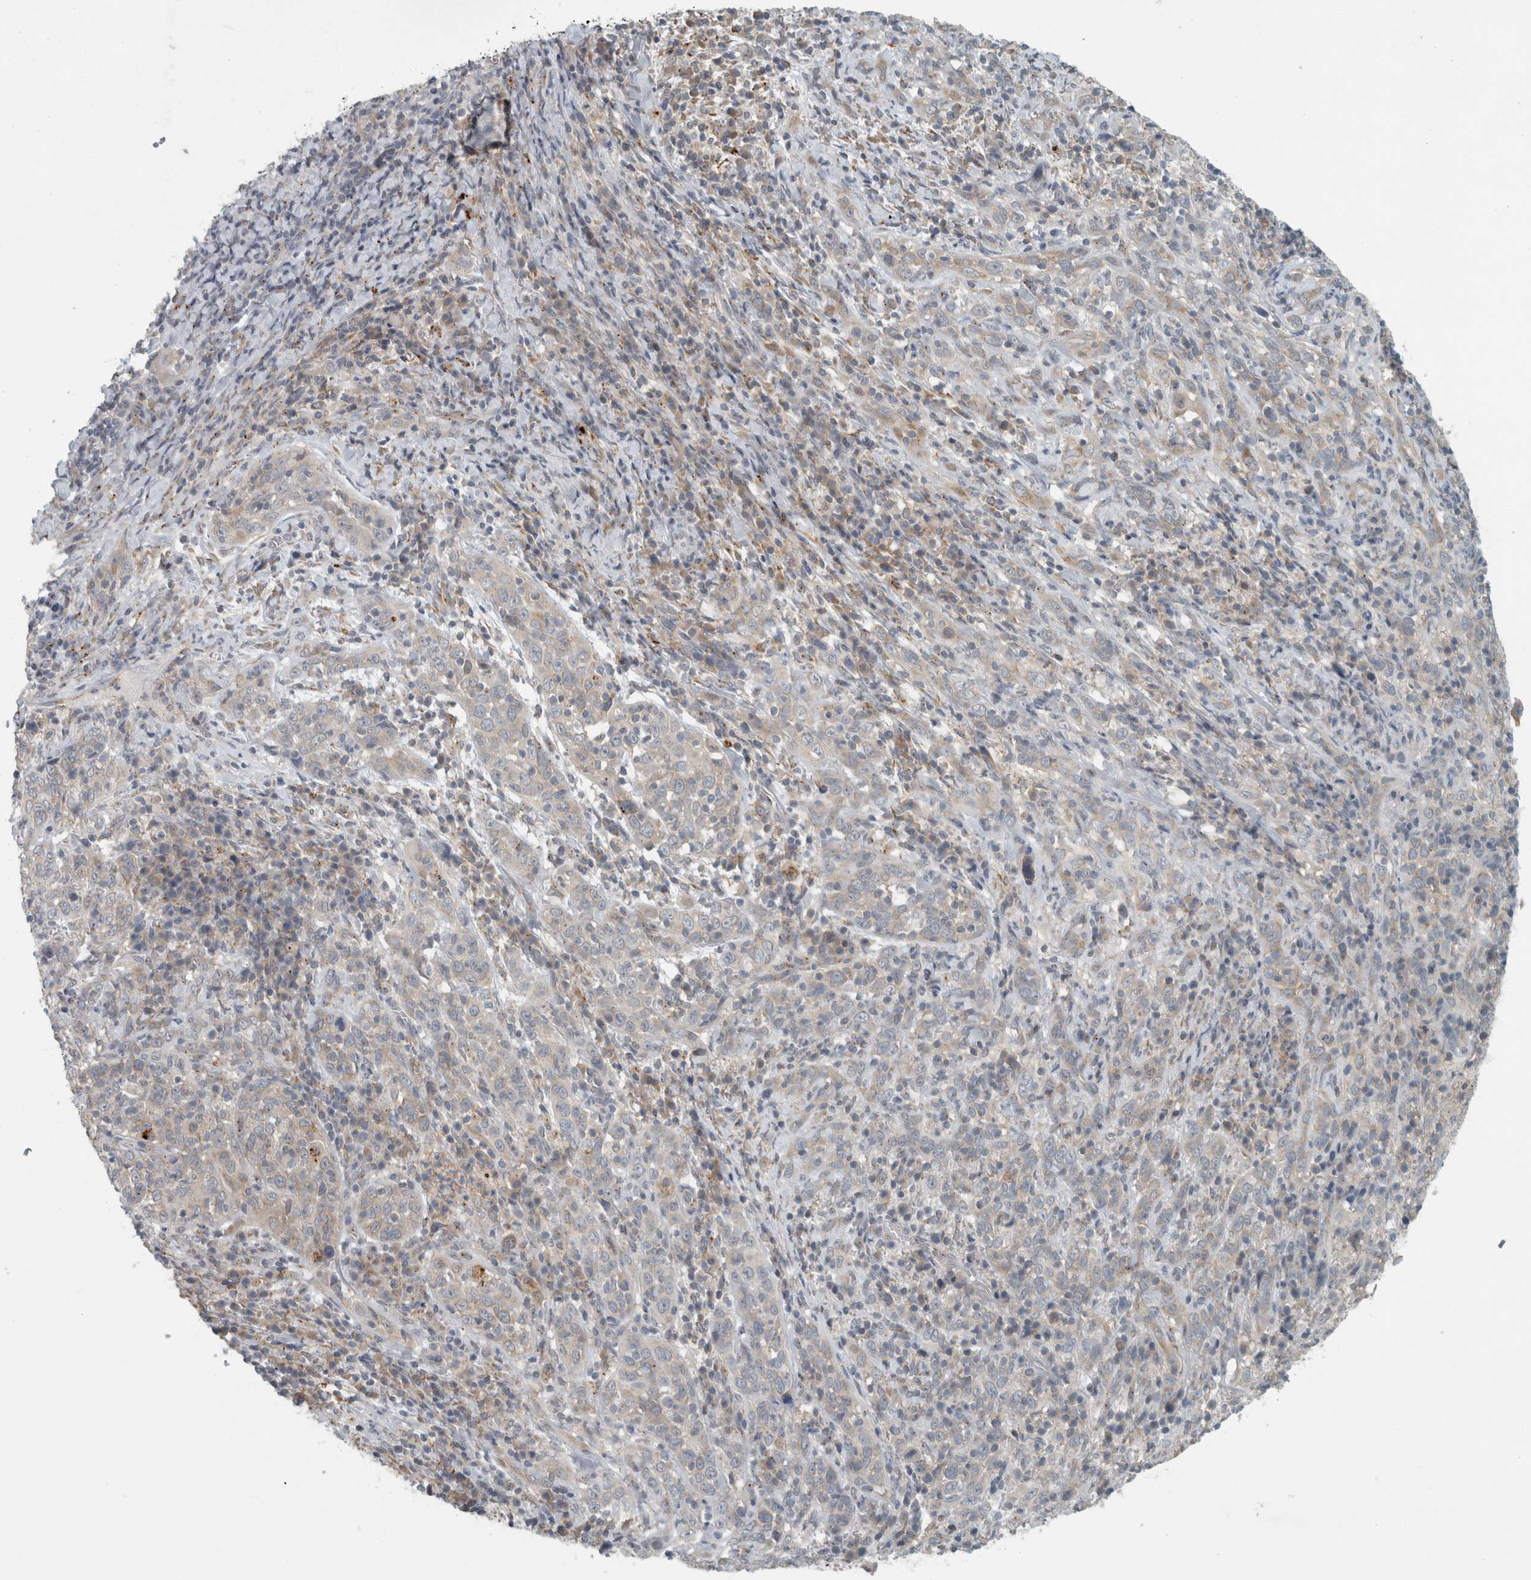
{"staining": {"intensity": "weak", "quantity": "<25%", "location": "cytoplasmic/membranous"}, "tissue": "cervical cancer", "cell_type": "Tumor cells", "image_type": "cancer", "snomed": [{"axis": "morphology", "description": "Squamous cell carcinoma, NOS"}, {"axis": "topography", "description": "Cervix"}], "caption": "The immunohistochemistry photomicrograph has no significant expression in tumor cells of cervical cancer (squamous cell carcinoma) tissue. The staining is performed using DAB (3,3'-diaminobenzidine) brown chromogen with nuclei counter-stained in using hematoxylin.", "gene": "KIF1C", "patient": {"sex": "female", "age": 46}}